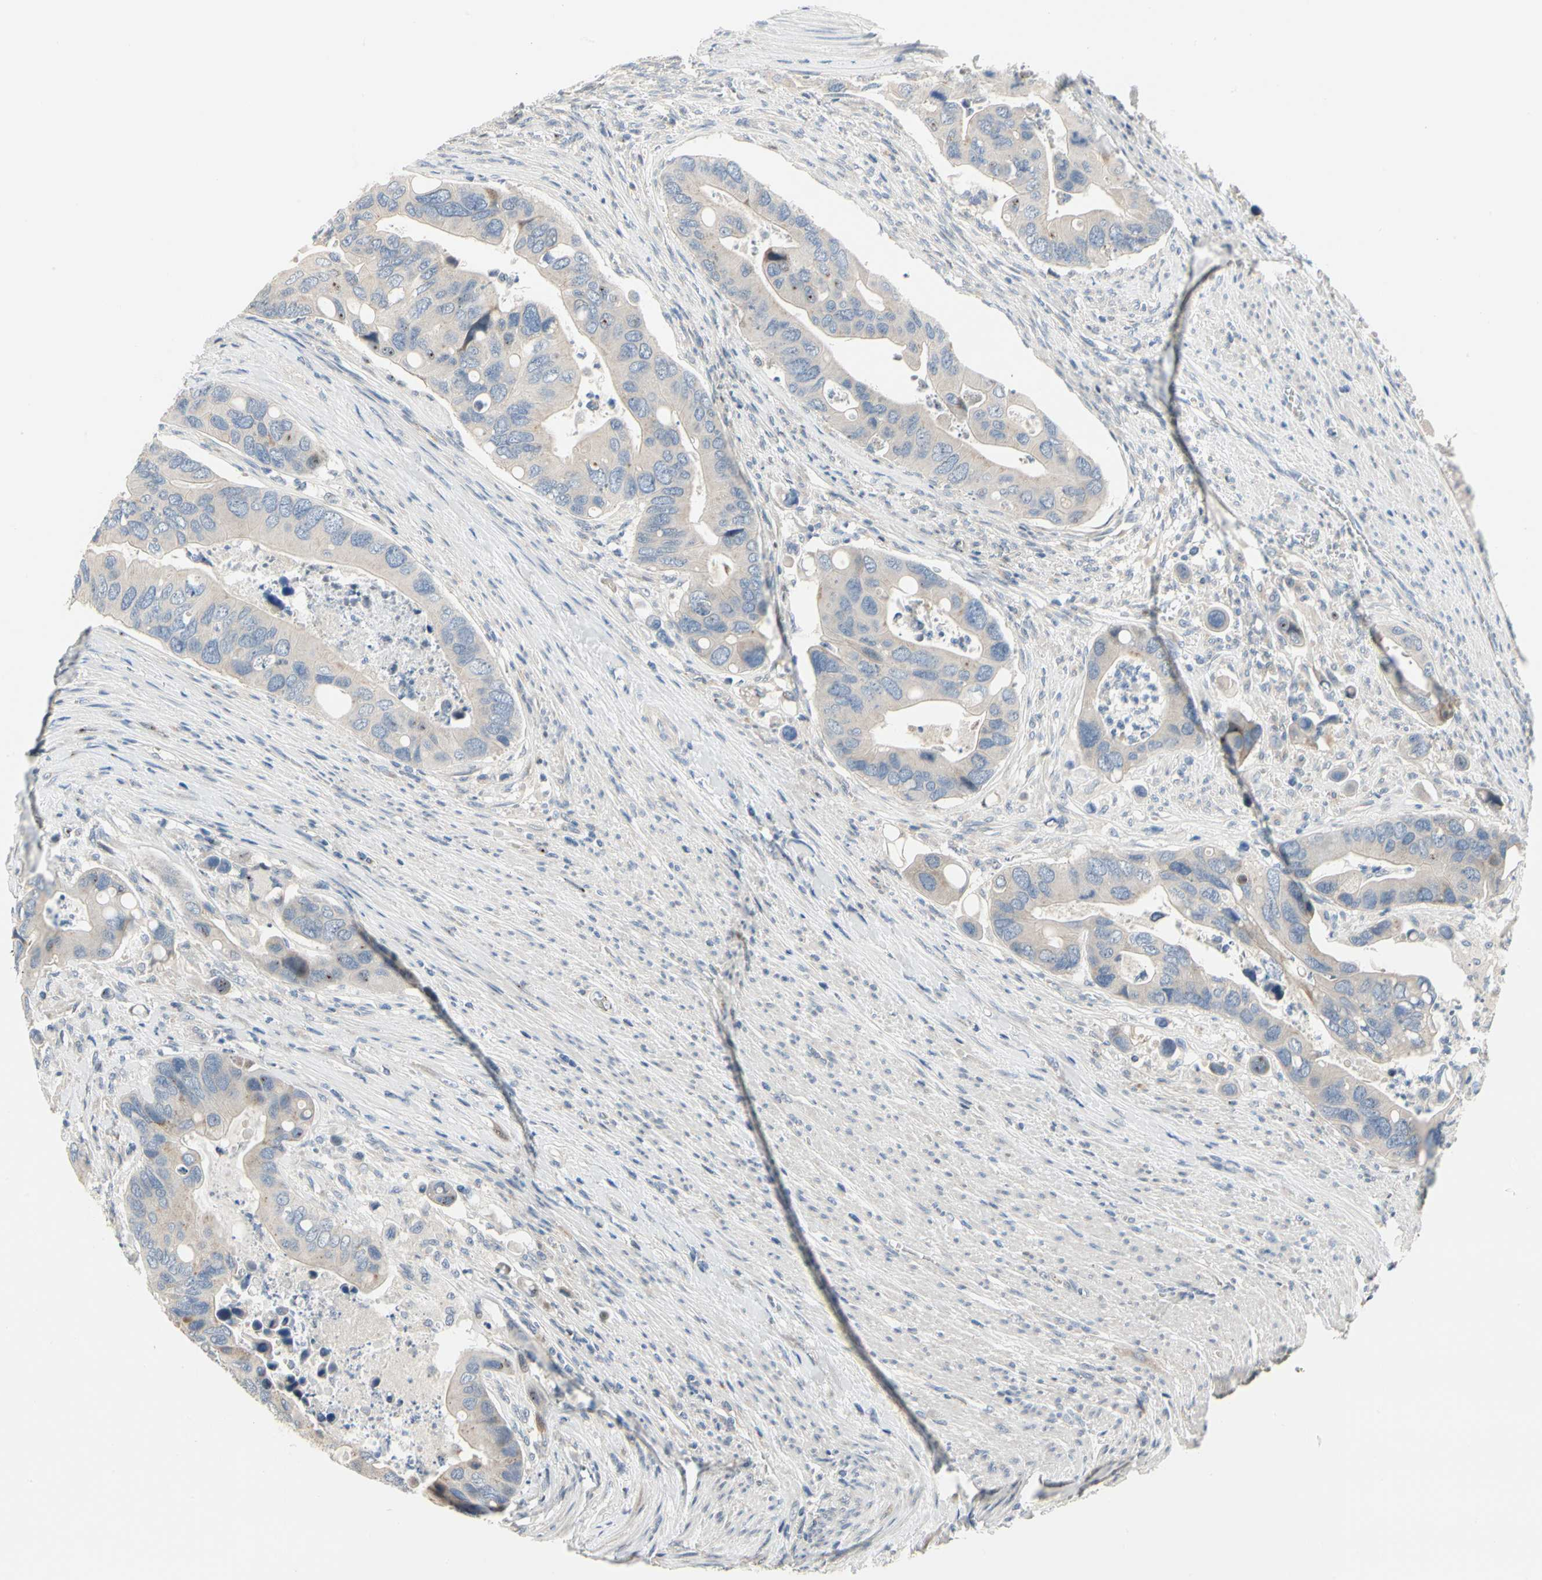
{"staining": {"intensity": "negative", "quantity": "none", "location": "none"}, "tissue": "colorectal cancer", "cell_type": "Tumor cells", "image_type": "cancer", "snomed": [{"axis": "morphology", "description": "Adenocarcinoma, NOS"}, {"axis": "topography", "description": "Rectum"}], "caption": "Tumor cells are negative for protein expression in human adenocarcinoma (colorectal).", "gene": "NFASC", "patient": {"sex": "female", "age": 57}}